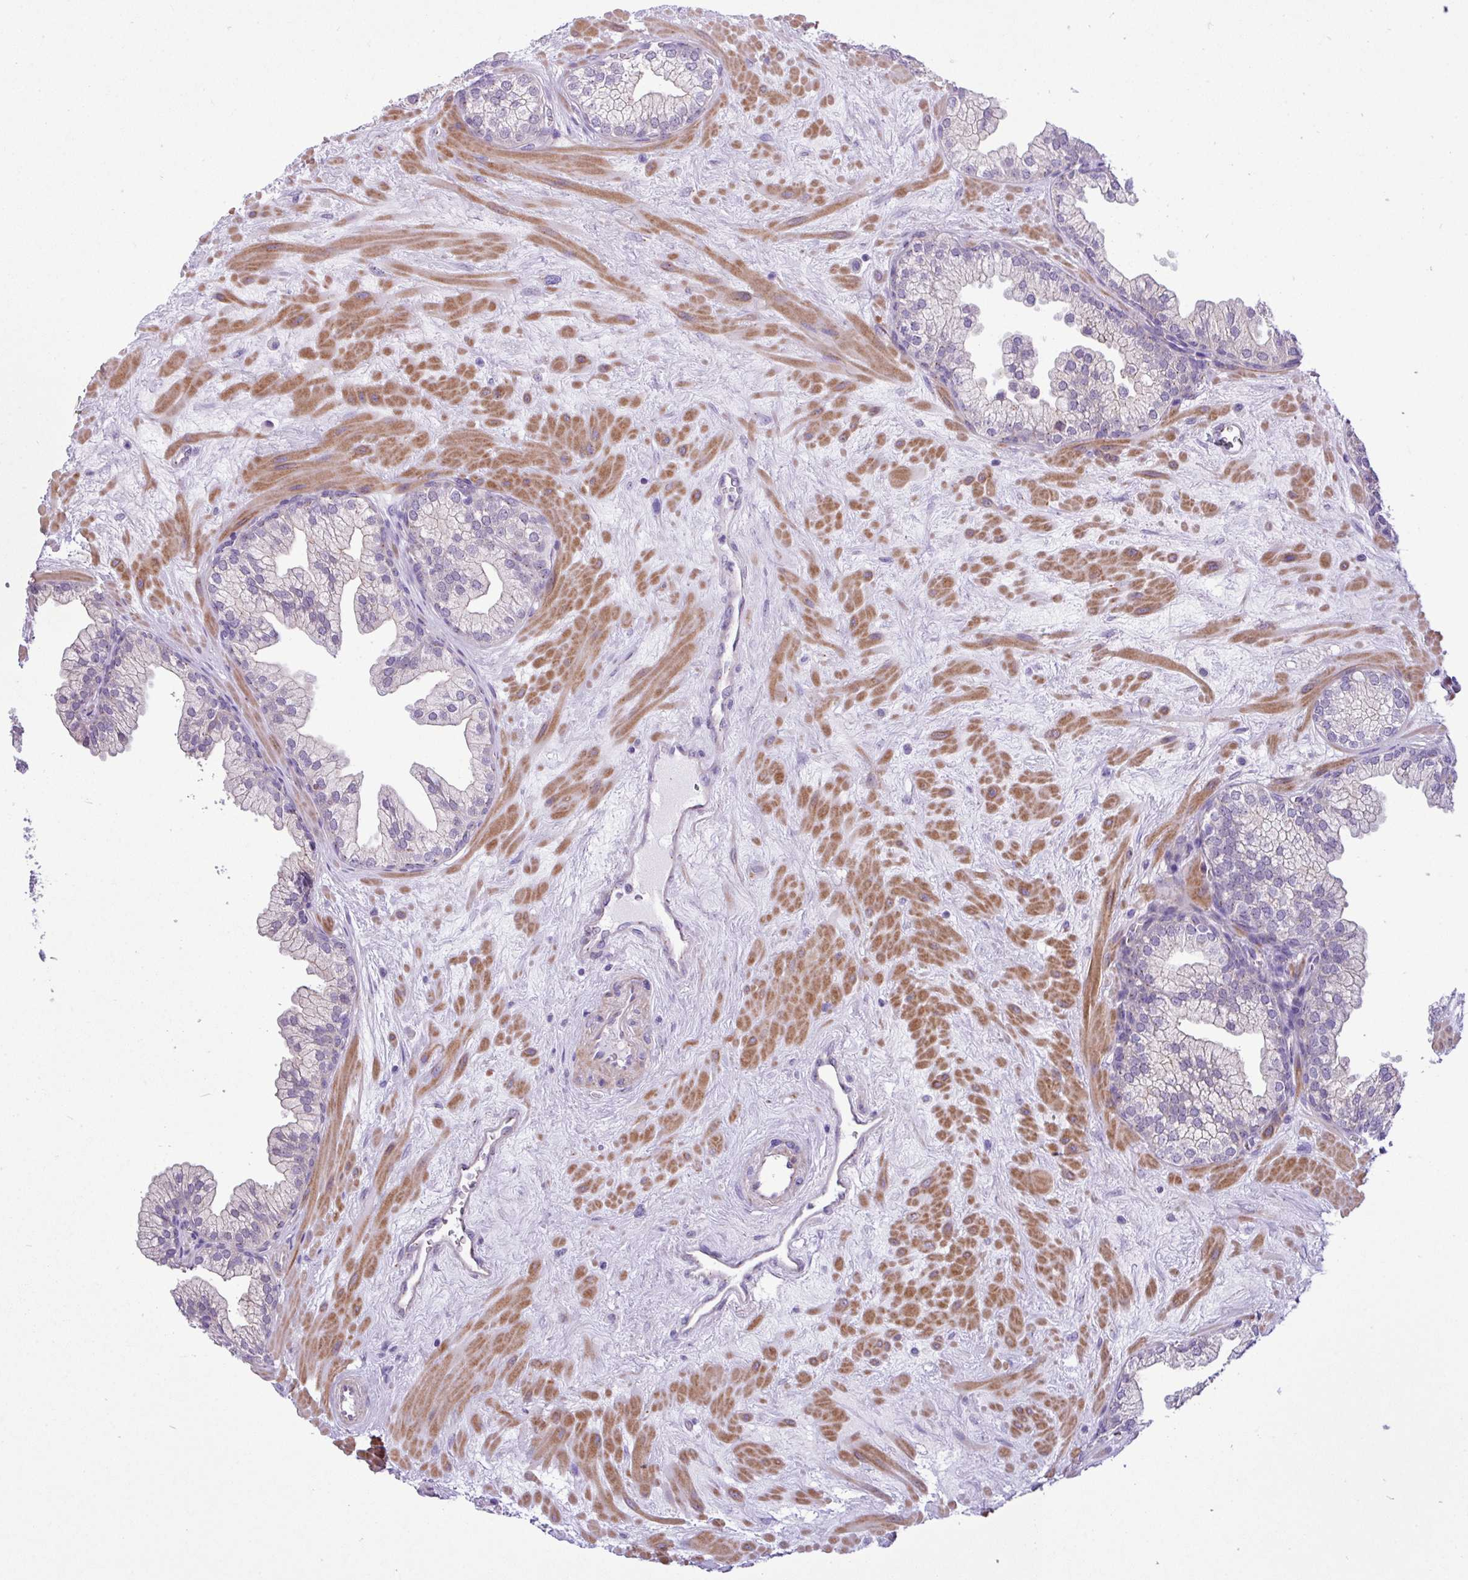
{"staining": {"intensity": "negative", "quantity": "none", "location": "none"}, "tissue": "prostate", "cell_type": "Glandular cells", "image_type": "normal", "snomed": [{"axis": "morphology", "description": "Normal tissue, NOS"}, {"axis": "topography", "description": "Prostate"}, {"axis": "topography", "description": "Peripheral nerve tissue"}], "caption": "DAB immunohistochemical staining of benign prostate reveals no significant positivity in glandular cells.", "gene": "SPINK8", "patient": {"sex": "male", "age": 61}}